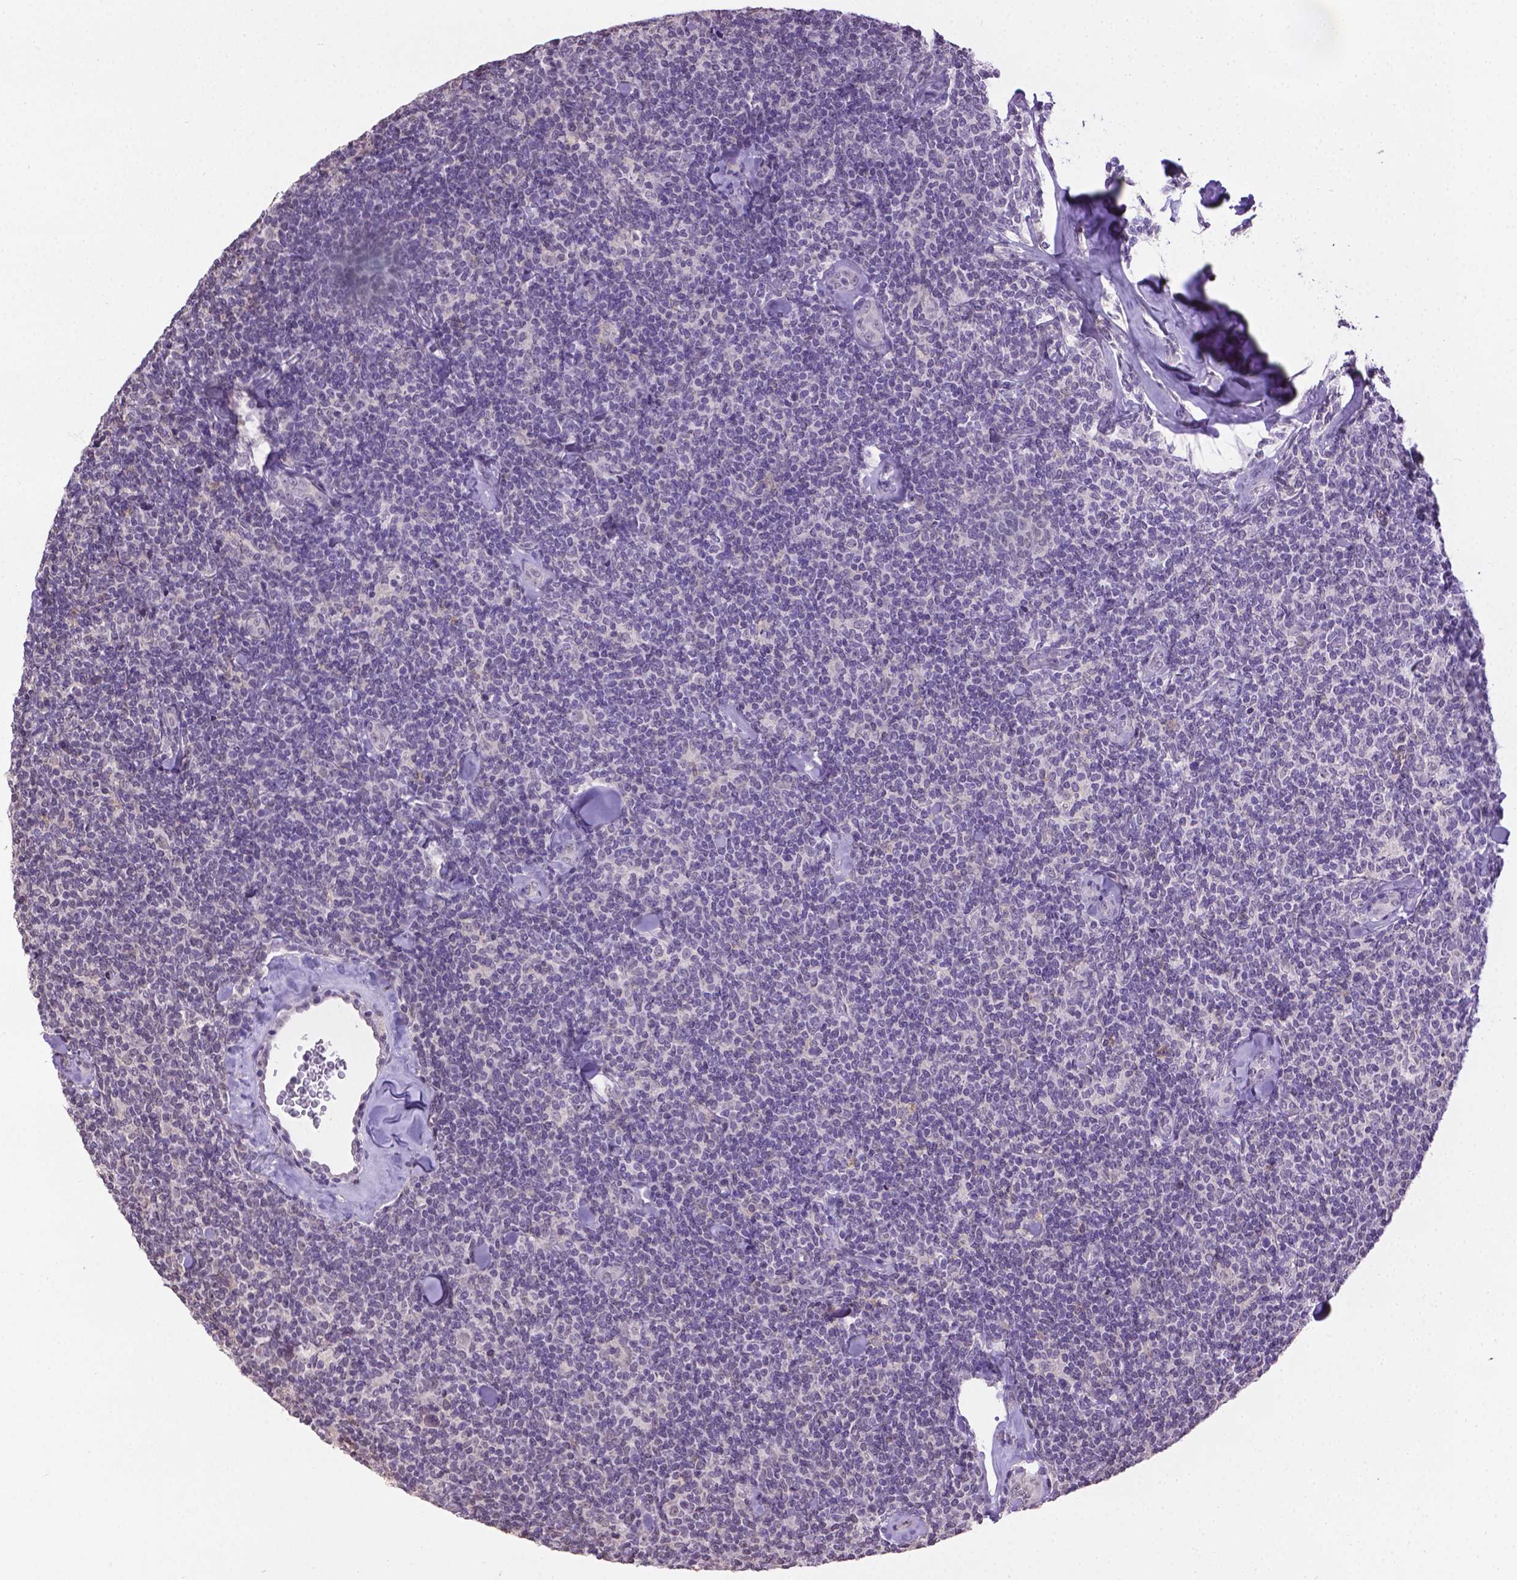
{"staining": {"intensity": "negative", "quantity": "none", "location": "none"}, "tissue": "lymphoma", "cell_type": "Tumor cells", "image_type": "cancer", "snomed": [{"axis": "morphology", "description": "Malignant lymphoma, non-Hodgkin's type, Low grade"}, {"axis": "topography", "description": "Lymph node"}], "caption": "IHC image of neoplastic tissue: human lymphoma stained with DAB (3,3'-diaminobenzidine) shows no significant protein expression in tumor cells.", "gene": "CPM", "patient": {"sex": "female", "age": 56}}